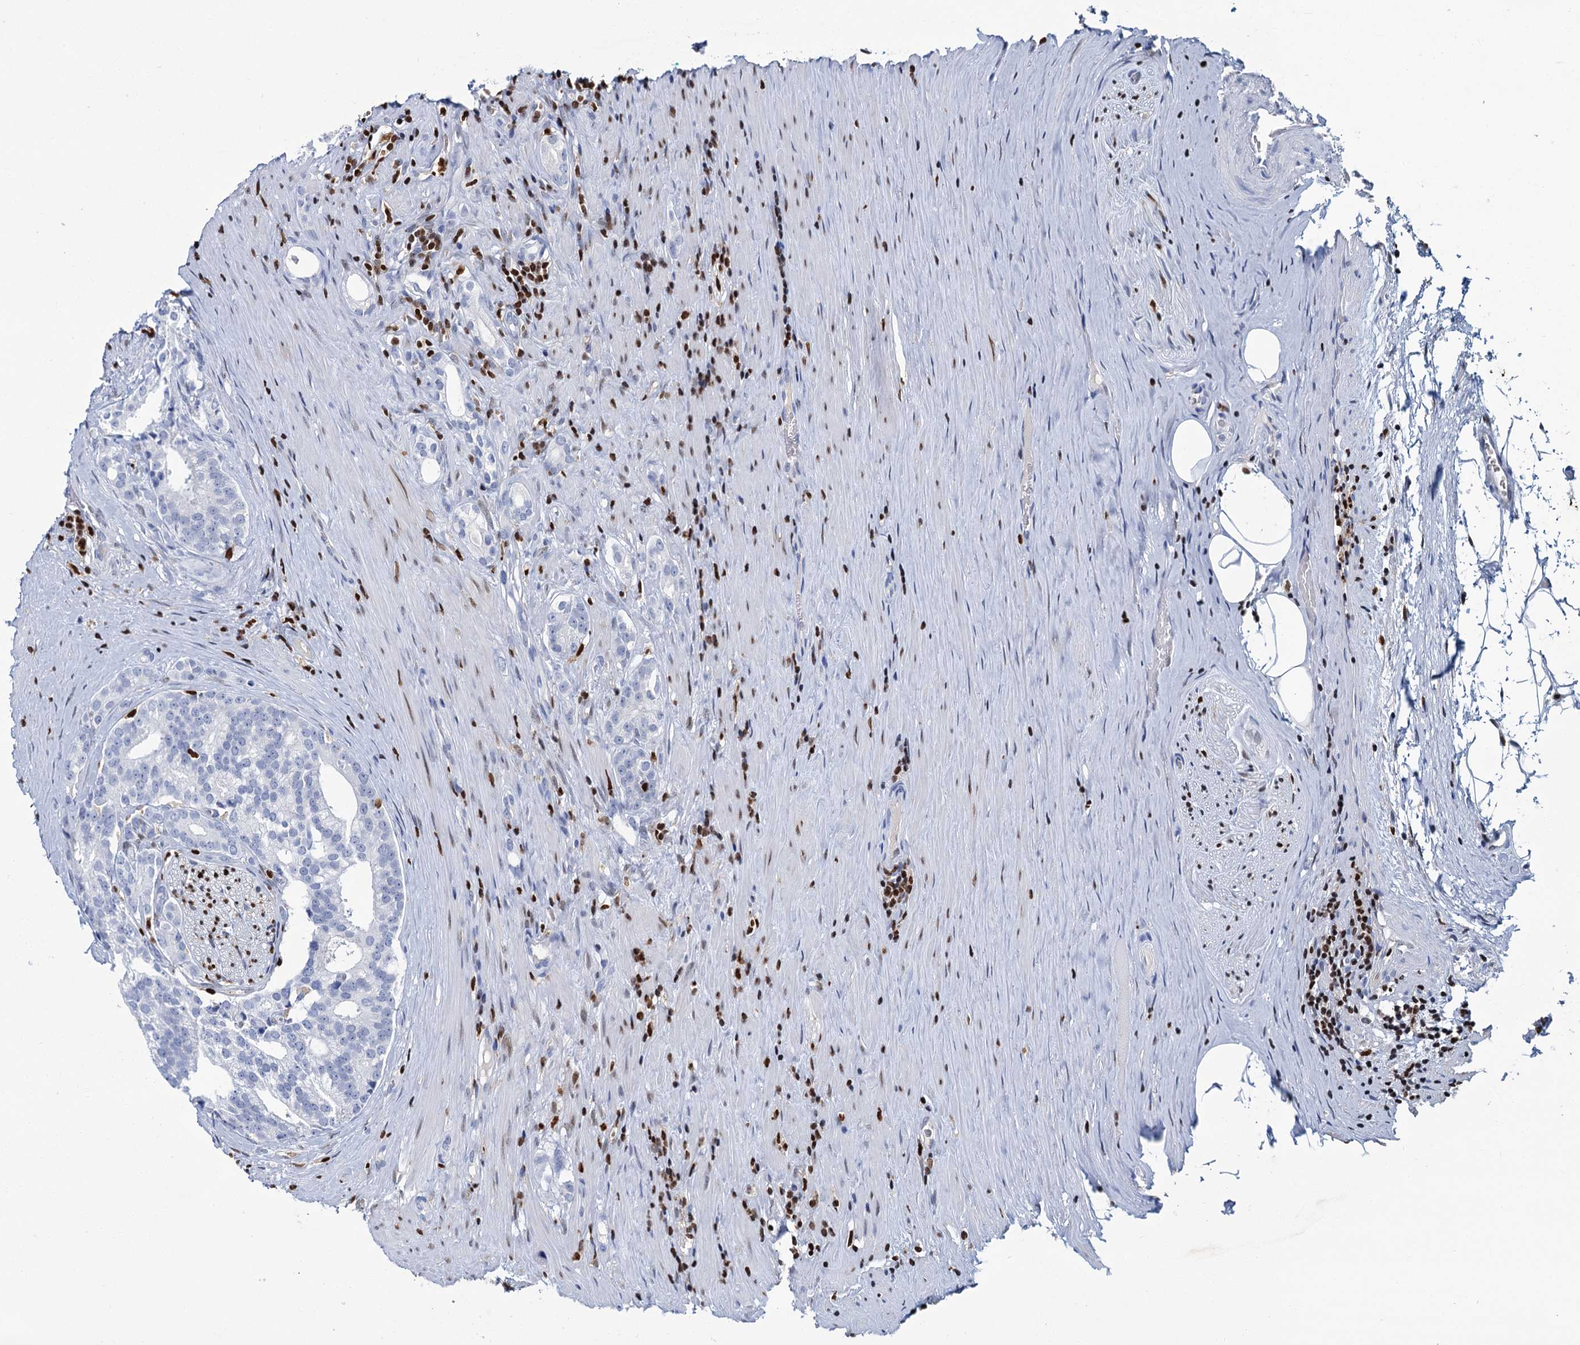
{"staining": {"intensity": "negative", "quantity": "none", "location": "none"}, "tissue": "prostate cancer", "cell_type": "Tumor cells", "image_type": "cancer", "snomed": [{"axis": "morphology", "description": "Adenocarcinoma, Low grade"}, {"axis": "topography", "description": "Prostate"}], "caption": "Prostate cancer stained for a protein using immunohistochemistry shows no expression tumor cells.", "gene": "CELF2", "patient": {"sex": "male", "age": 71}}